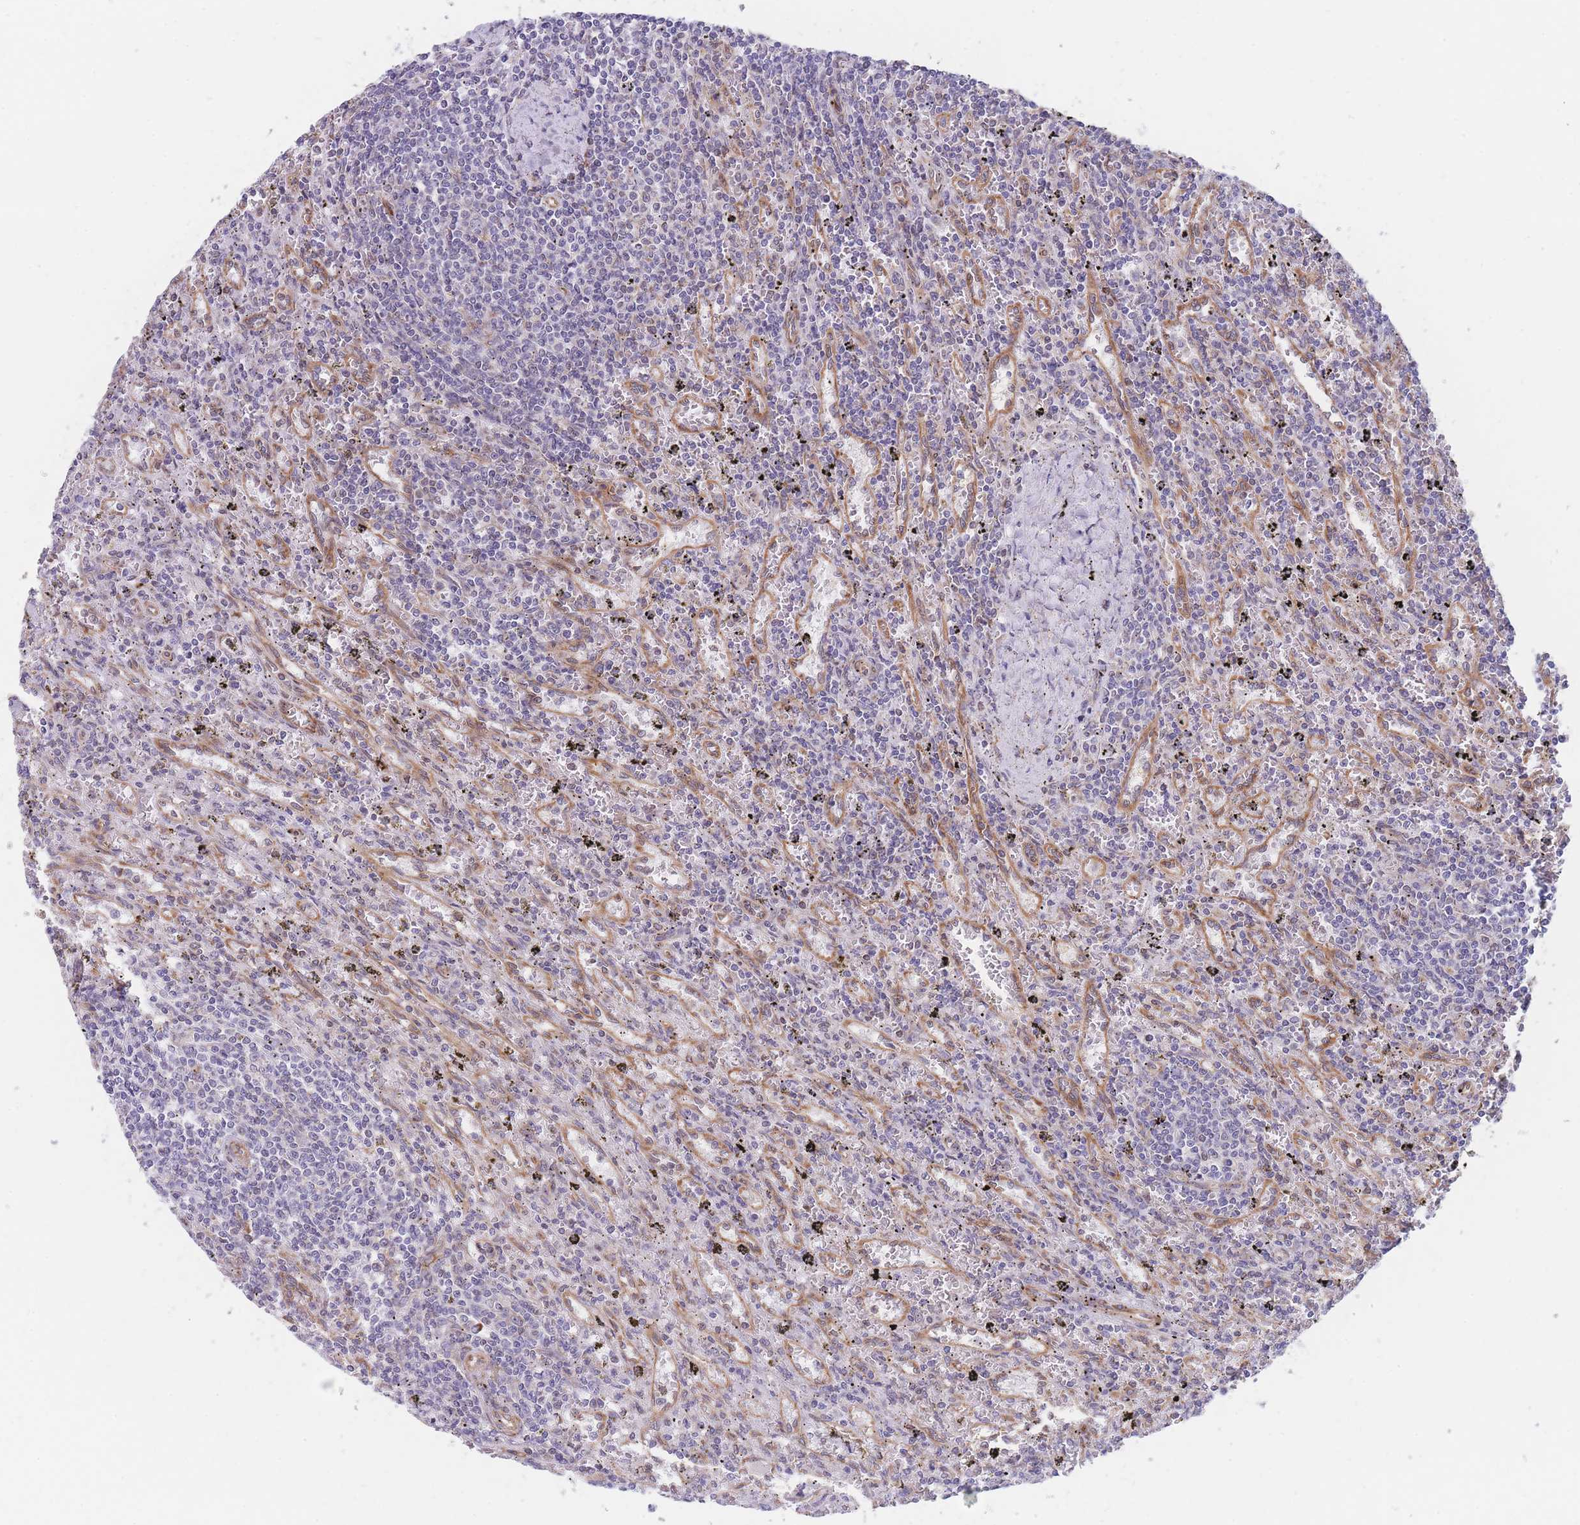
{"staining": {"intensity": "negative", "quantity": "none", "location": "none"}, "tissue": "lymphoma", "cell_type": "Tumor cells", "image_type": "cancer", "snomed": [{"axis": "morphology", "description": "Malignant lymphoma, non-Hodgkin's type, Low grade"}, {"axis": "topography", "description": "Spleen"}], "caption": "Immunohistochemistry histopathology image of human lymphoma stained for a protein (brown), which exhibits no expression in tumor cells. (Stains: DAB immunohistochemistry with hematoxylin counter stain, Microscopy: brightfield microscopy at high magnification).", "gene": "AK9", "patient": {"sex": "male", "age": 76}}